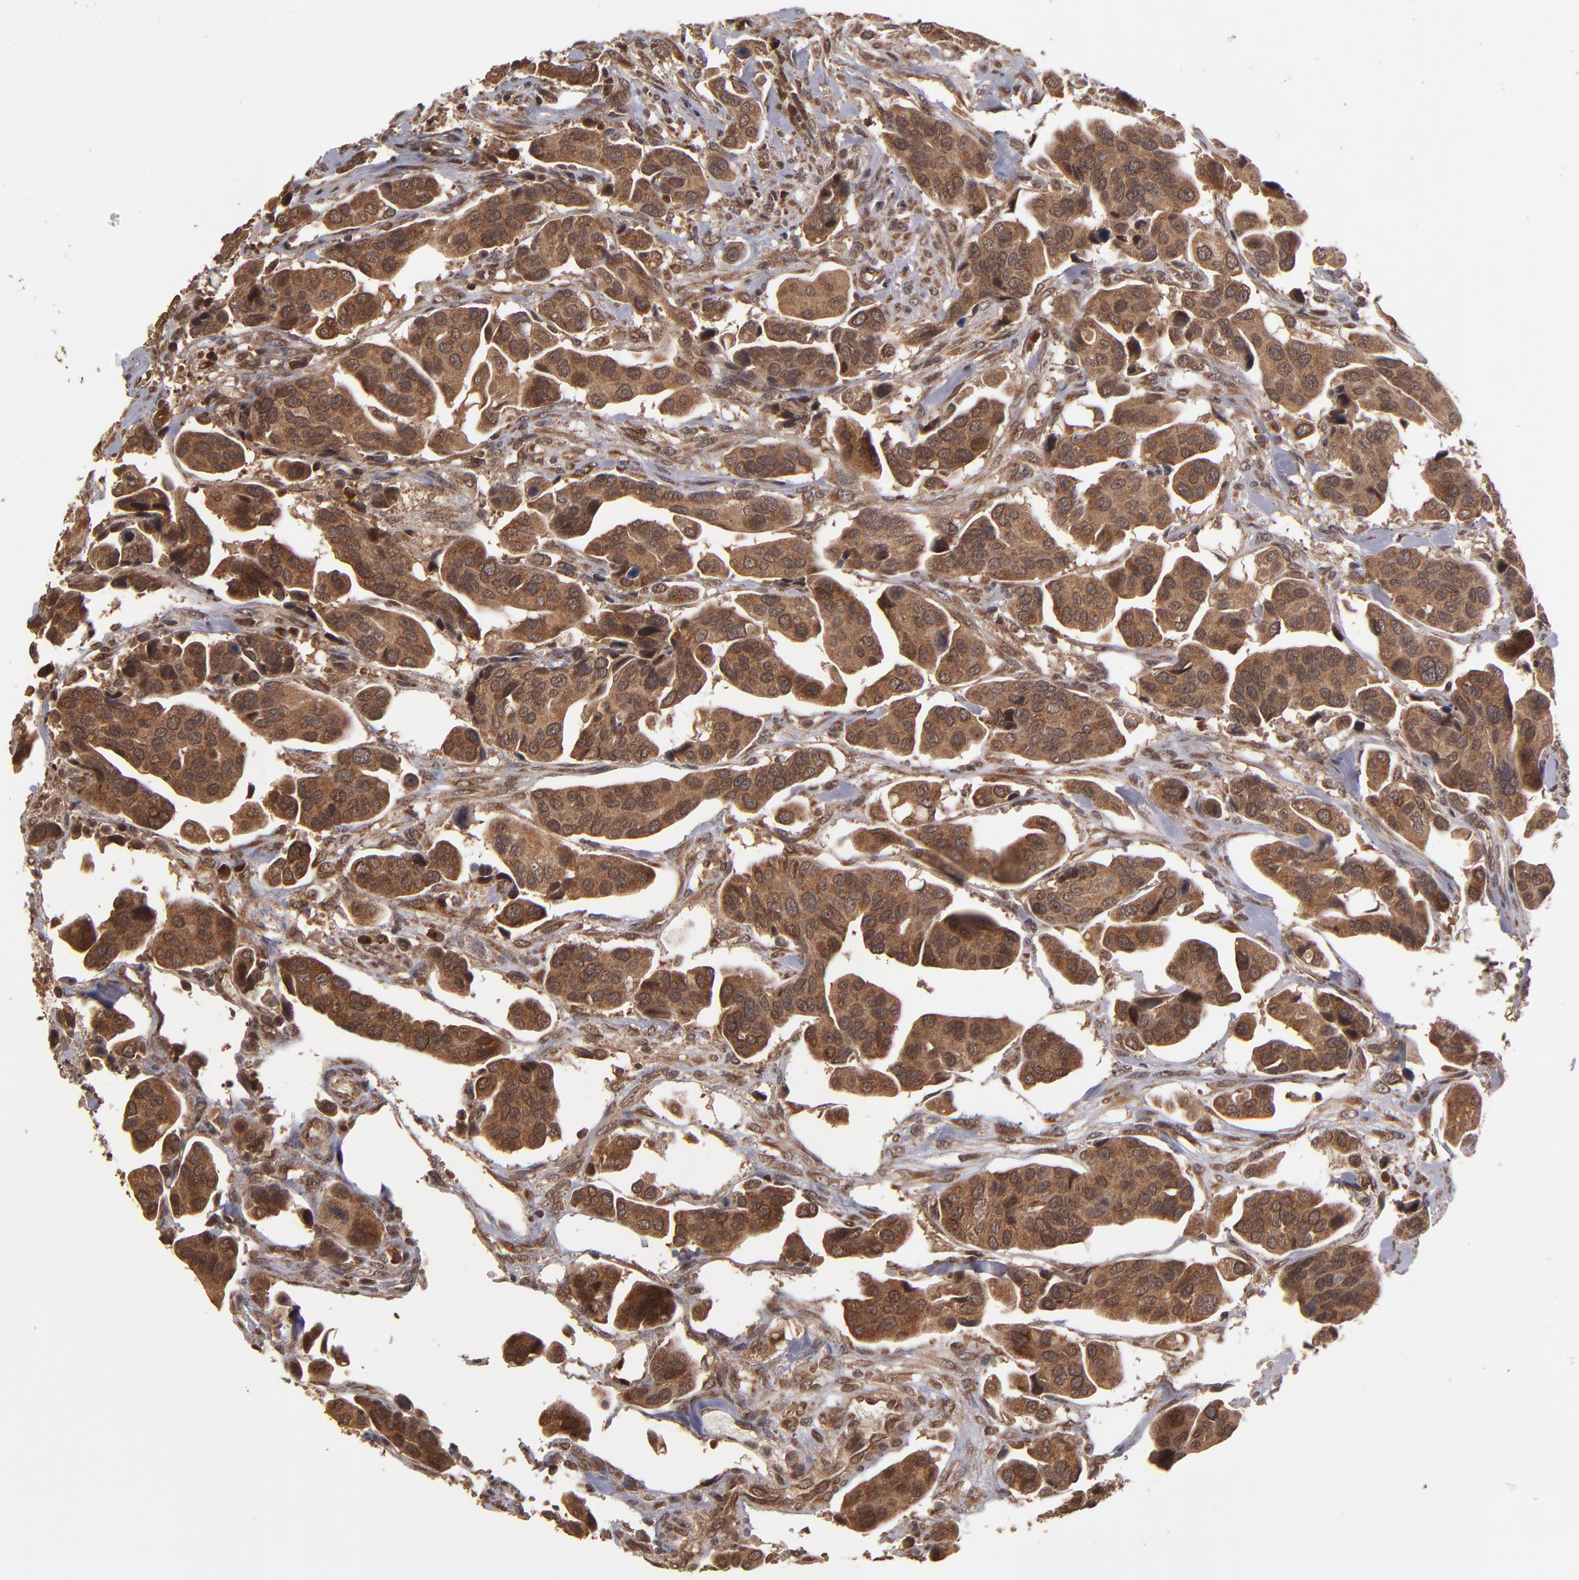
{"staining": {"intensity": "strong", "quantity": ">75%", "location": "cytoplasmic/membranous"}, "tissue": "urothelial cancer", "cell_type": "Tumor cells", "image_type": "cancer", "snomed": [{"axis": "morphology", "description": "Adenocarcinoma, NOS"}, {"axis": "topography", "description": "Urinary bladder"}], "caption": "Immunohistochemistry image of neoplastic tissue: human urothelial cancer stained using IHC exhibits high levels of strong protein expression localized specifically in the cytoplasmic/membranous of tumor cells, appearing as a cytoplasmic/membranous brown color.", "gene": "NFE2L2", "patient": {"sex": "male", "age": 61}}